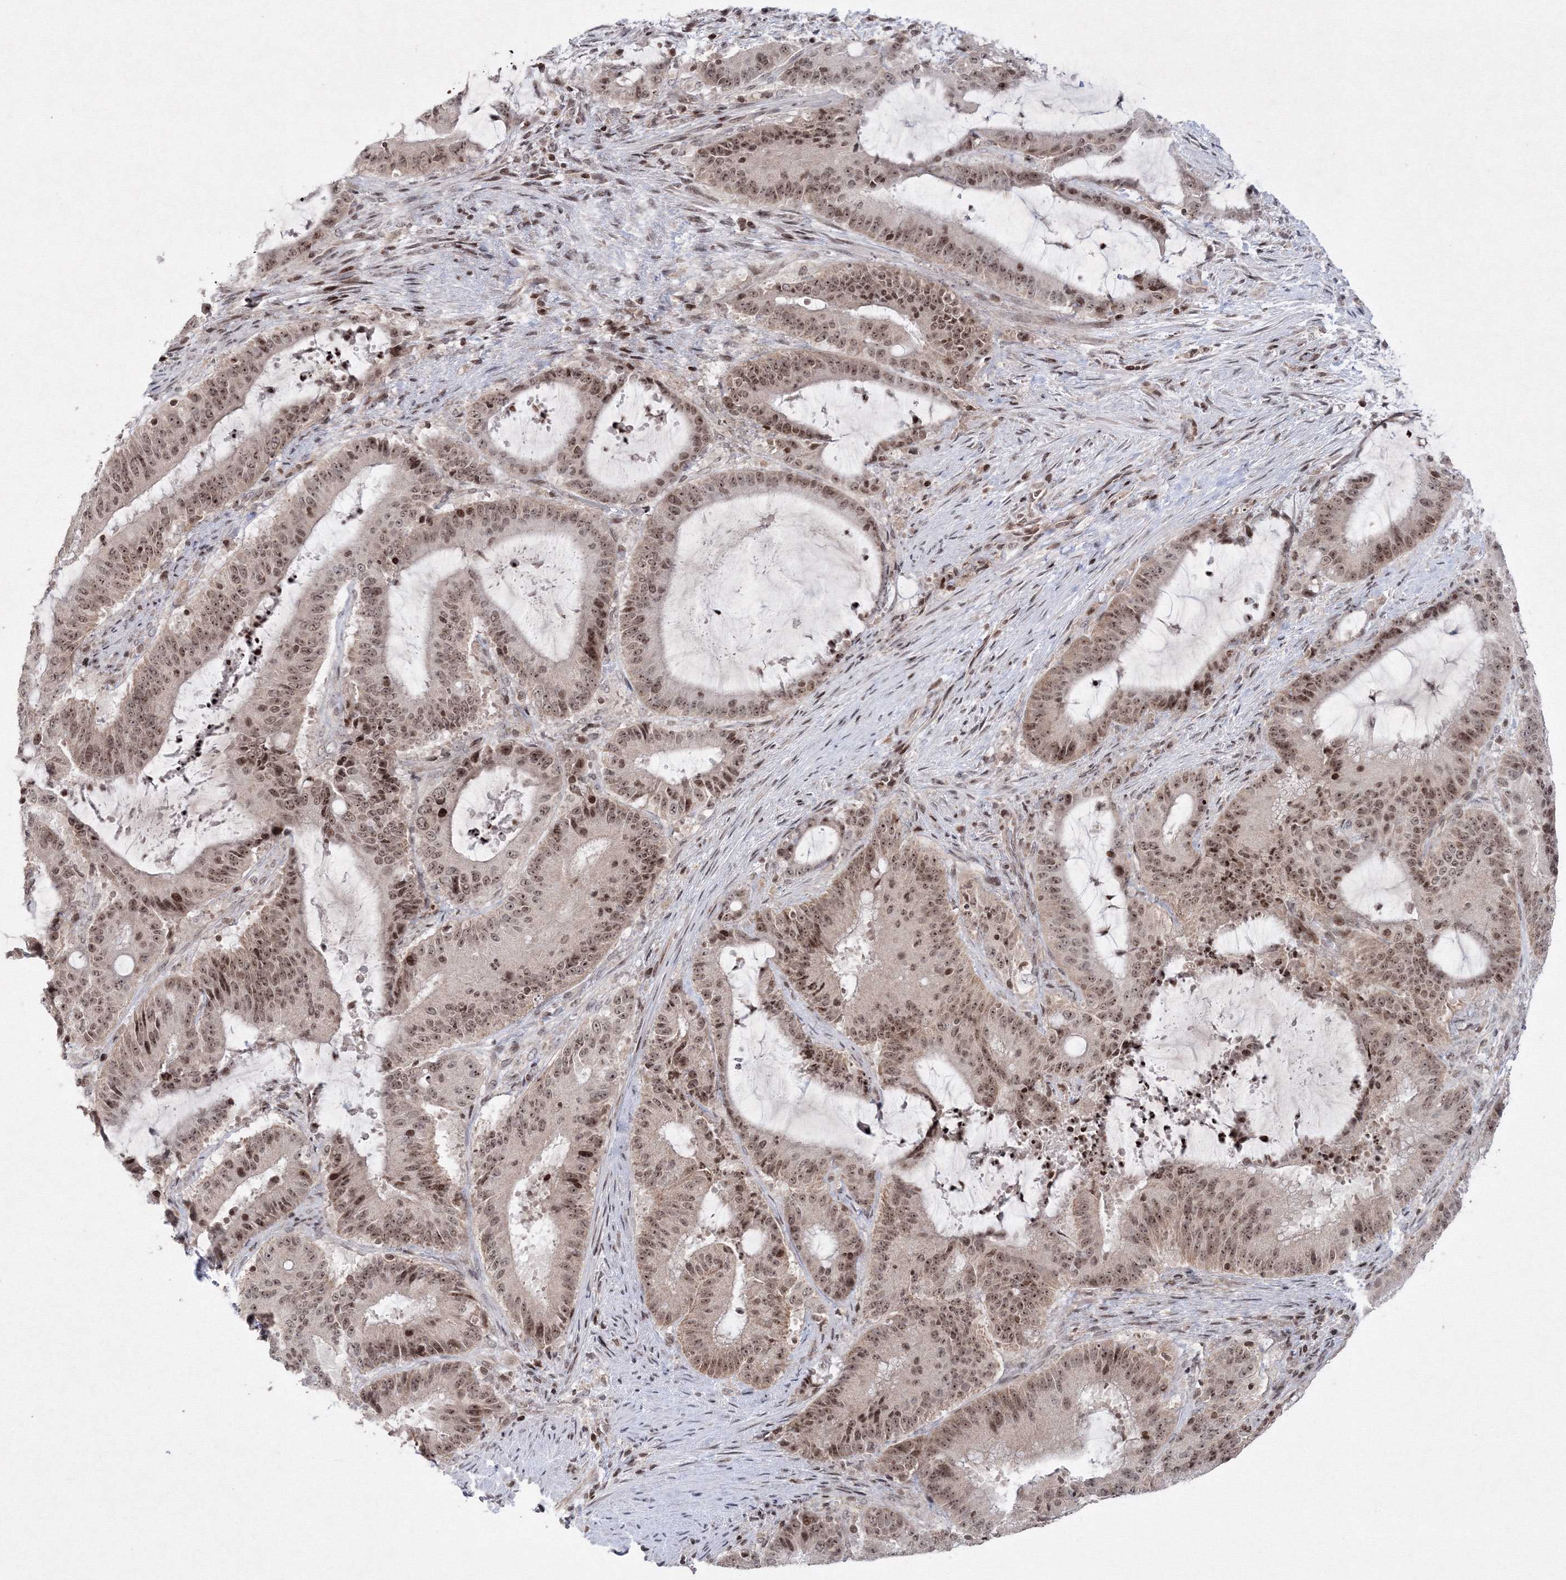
{"staining": {"intensity": "moderate", "quantity": ">75%", "location": "nuclear"}, "tissue": "liver cancer", "cell_type": "Tumor cells", "image_type": "cancer", "snomed": [{"axis": "morphology", "description": "Normal tissue, NOS"}, {"axis": "morphology", "description": "Cholangiocarcinoma"}, {"axis": "topography", "description": "Liver"}, {"axis": "topography", "description": "Peripheral nerve tissue"}], "caption": "A histopathology image of cholangiocarcinoma (liver) stained for a protein exhibits moderate nuclear brown staining in tumor cells.", "gene": "MKRN2", "patient": {"sex": "female", "age": 73}}